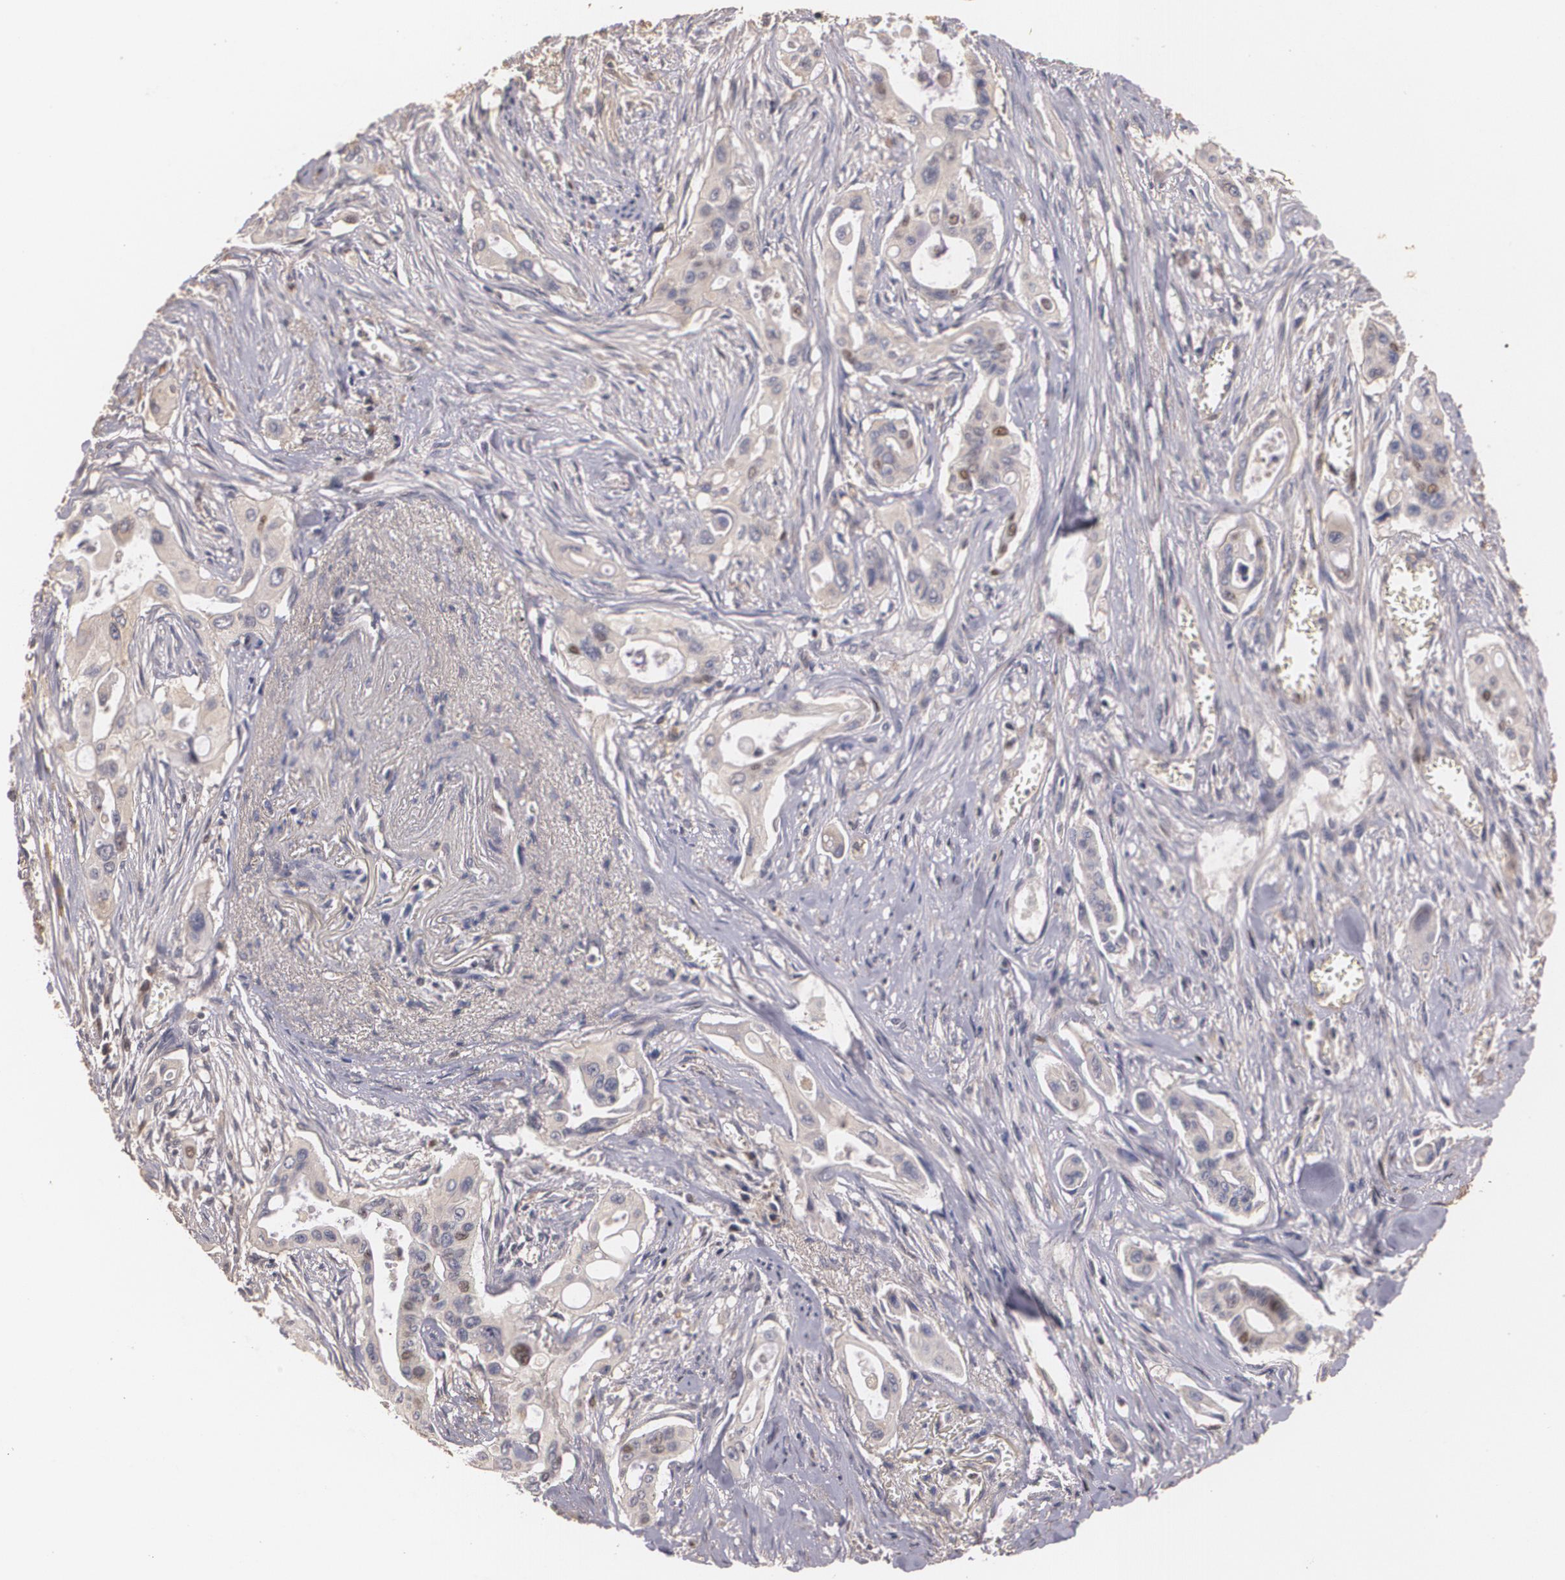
{"staining": {"intensity": "weak", "quantity": "25%-75%", "location": "cytoplasmic/membranous"}, "tissue": "pancreatic cancer", "cell_type": "Tumor cells", "image_type": "cancer", "snomed": [{"axis": "morphology", "description": "Adenocarcinoma, NOS"}, {"axis": "topography", "description": "Pancreas"}], "caption": "A histopathology image of pancreatic cancer stained for a protein demonstrates weak cytoplasmic/membranous brown staining in tumor cells.", "gene": "BRCA1", "patient": {"sex": "male", "age": 77}}